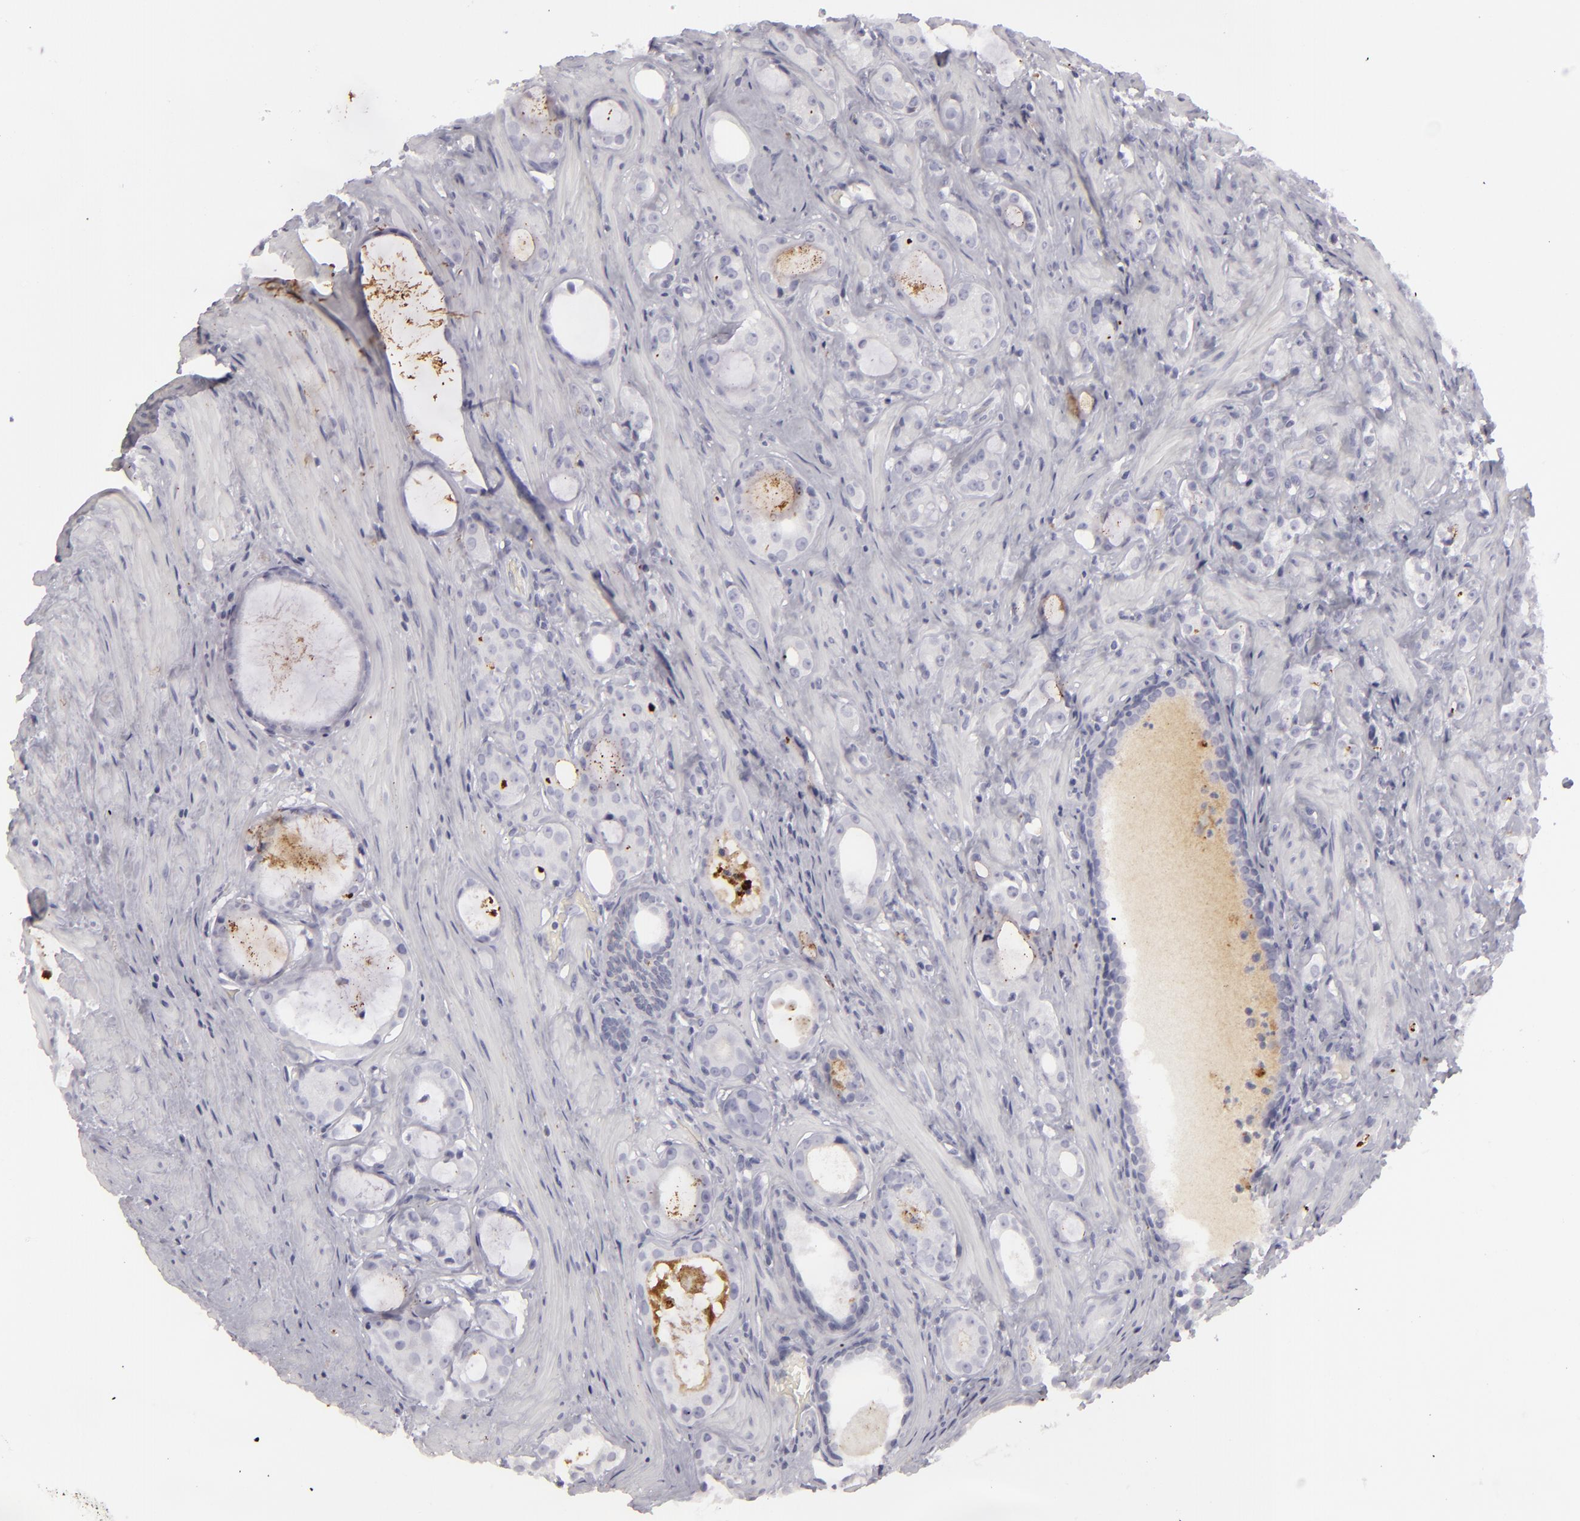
{"staining": {"intensity": "negative", "quantity": "none", "location": "none"}, "tissue": "prostate cancer", "cell_type": "Tumor cells", "image_type": "cancer", "snomed": [{"axis": "morphology", "description": "Adenocarcinoma, Medium grade"}, {"axis": "topography", "description": "Prostate"}], "caption": "Histopathology image shows no protein staining in tumor cells of prostate cancer tissue.", "gene": "C9", "patient": {"sex": "male", "age": 73}}